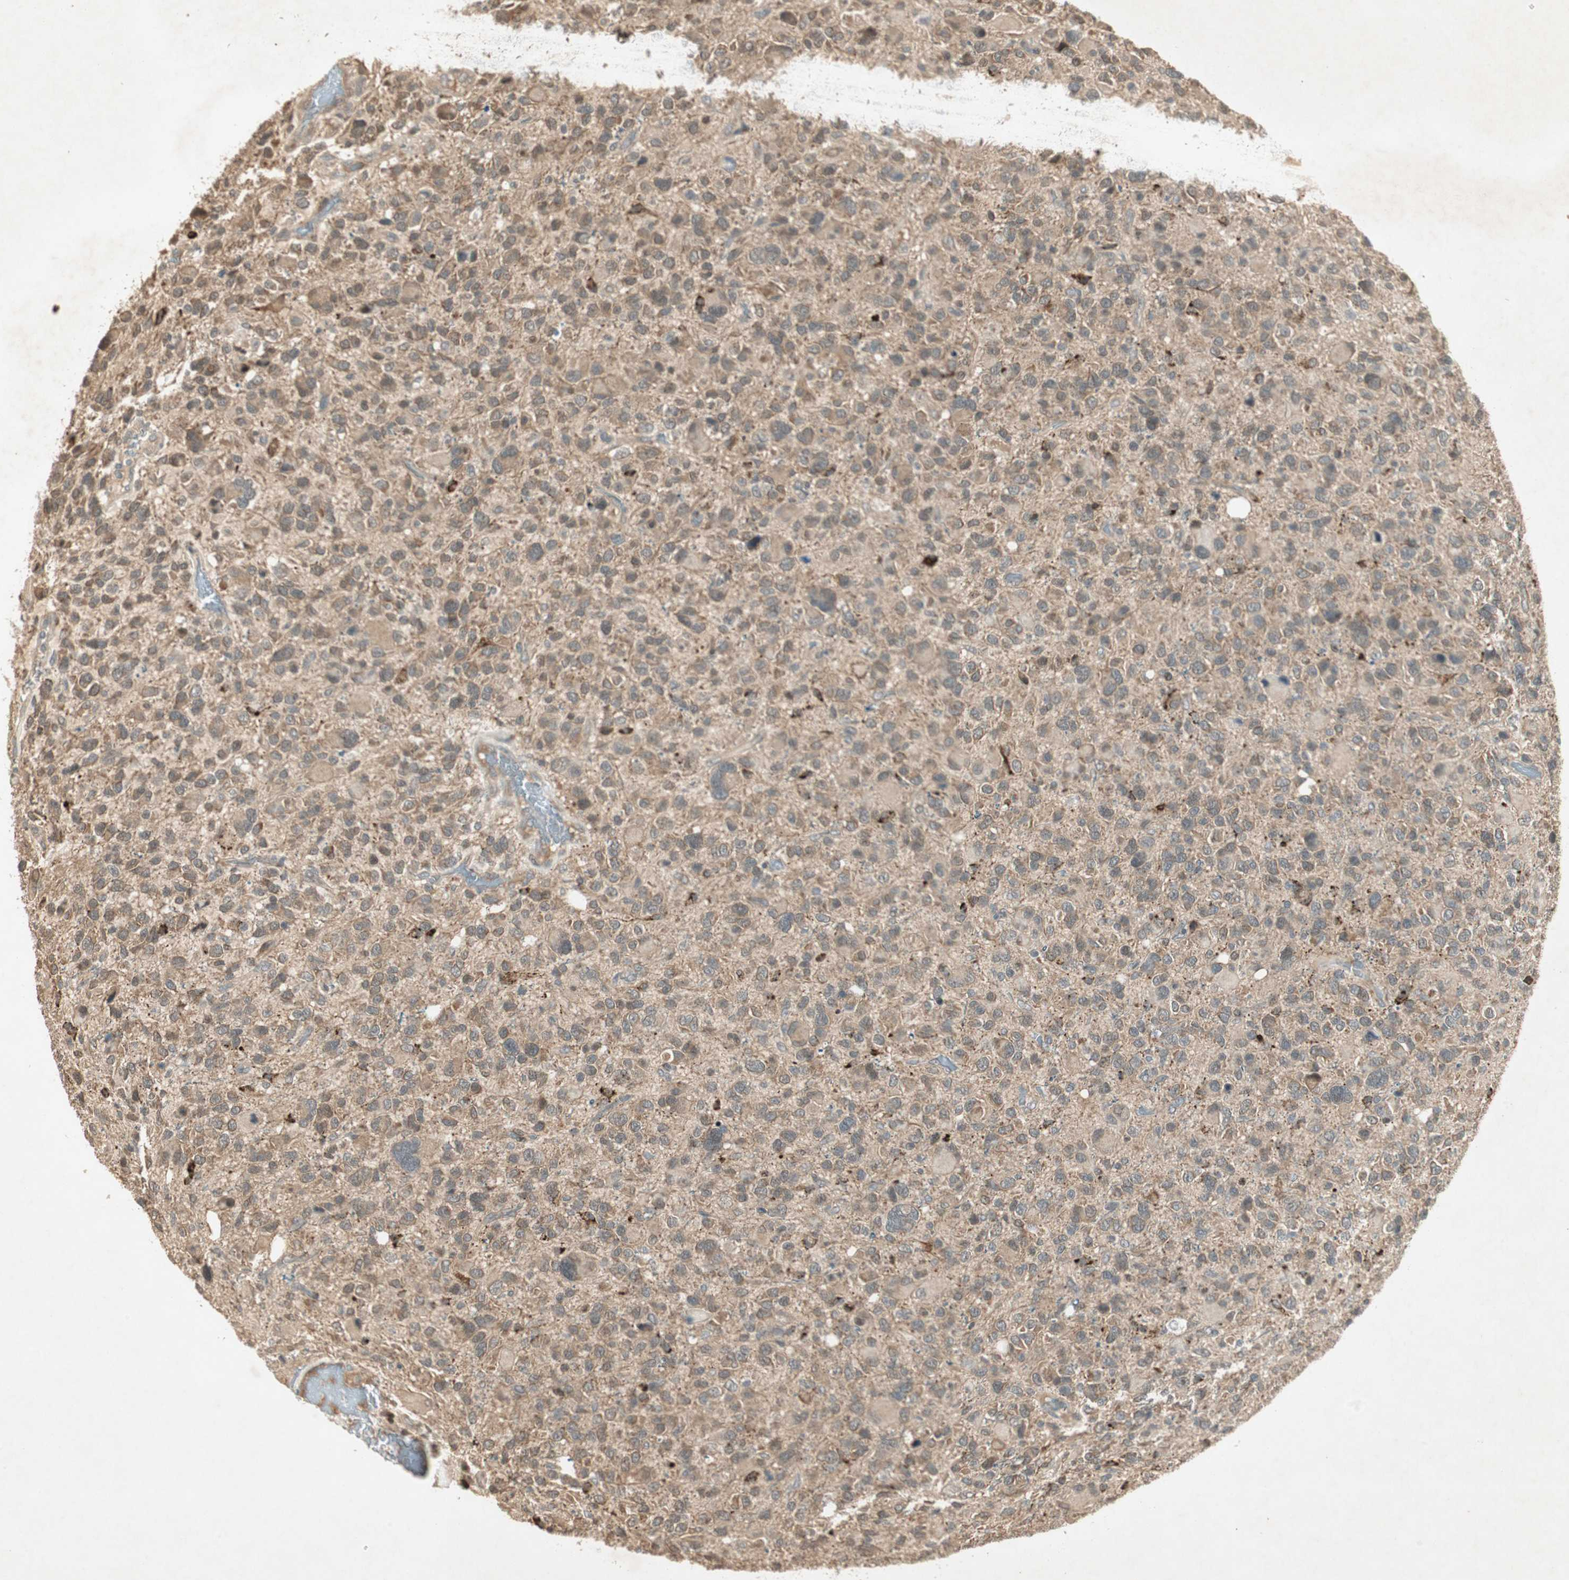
{"staining": {"intensity": "moderate", "quantity": ">75%", "location": "cytoplasmic/membranous"}, "tissue": "glioma", "cell_type": "Tumor cells", "image_type": "cancer", "snomed": [{"axis": "morphology", "description": "Glioma, malignant, High grade"}, {"axis": "topography", "description": "Brain"}], "caption": "The histopathology image reveals immunohistochemical staining of malignant high-grade glioma. There is moderate cytoplasmic/membranous positivity is seen in approximately >75% of tumor cells.", "gene": "USP2", "patient": {"sex": "male", "age": 48}}